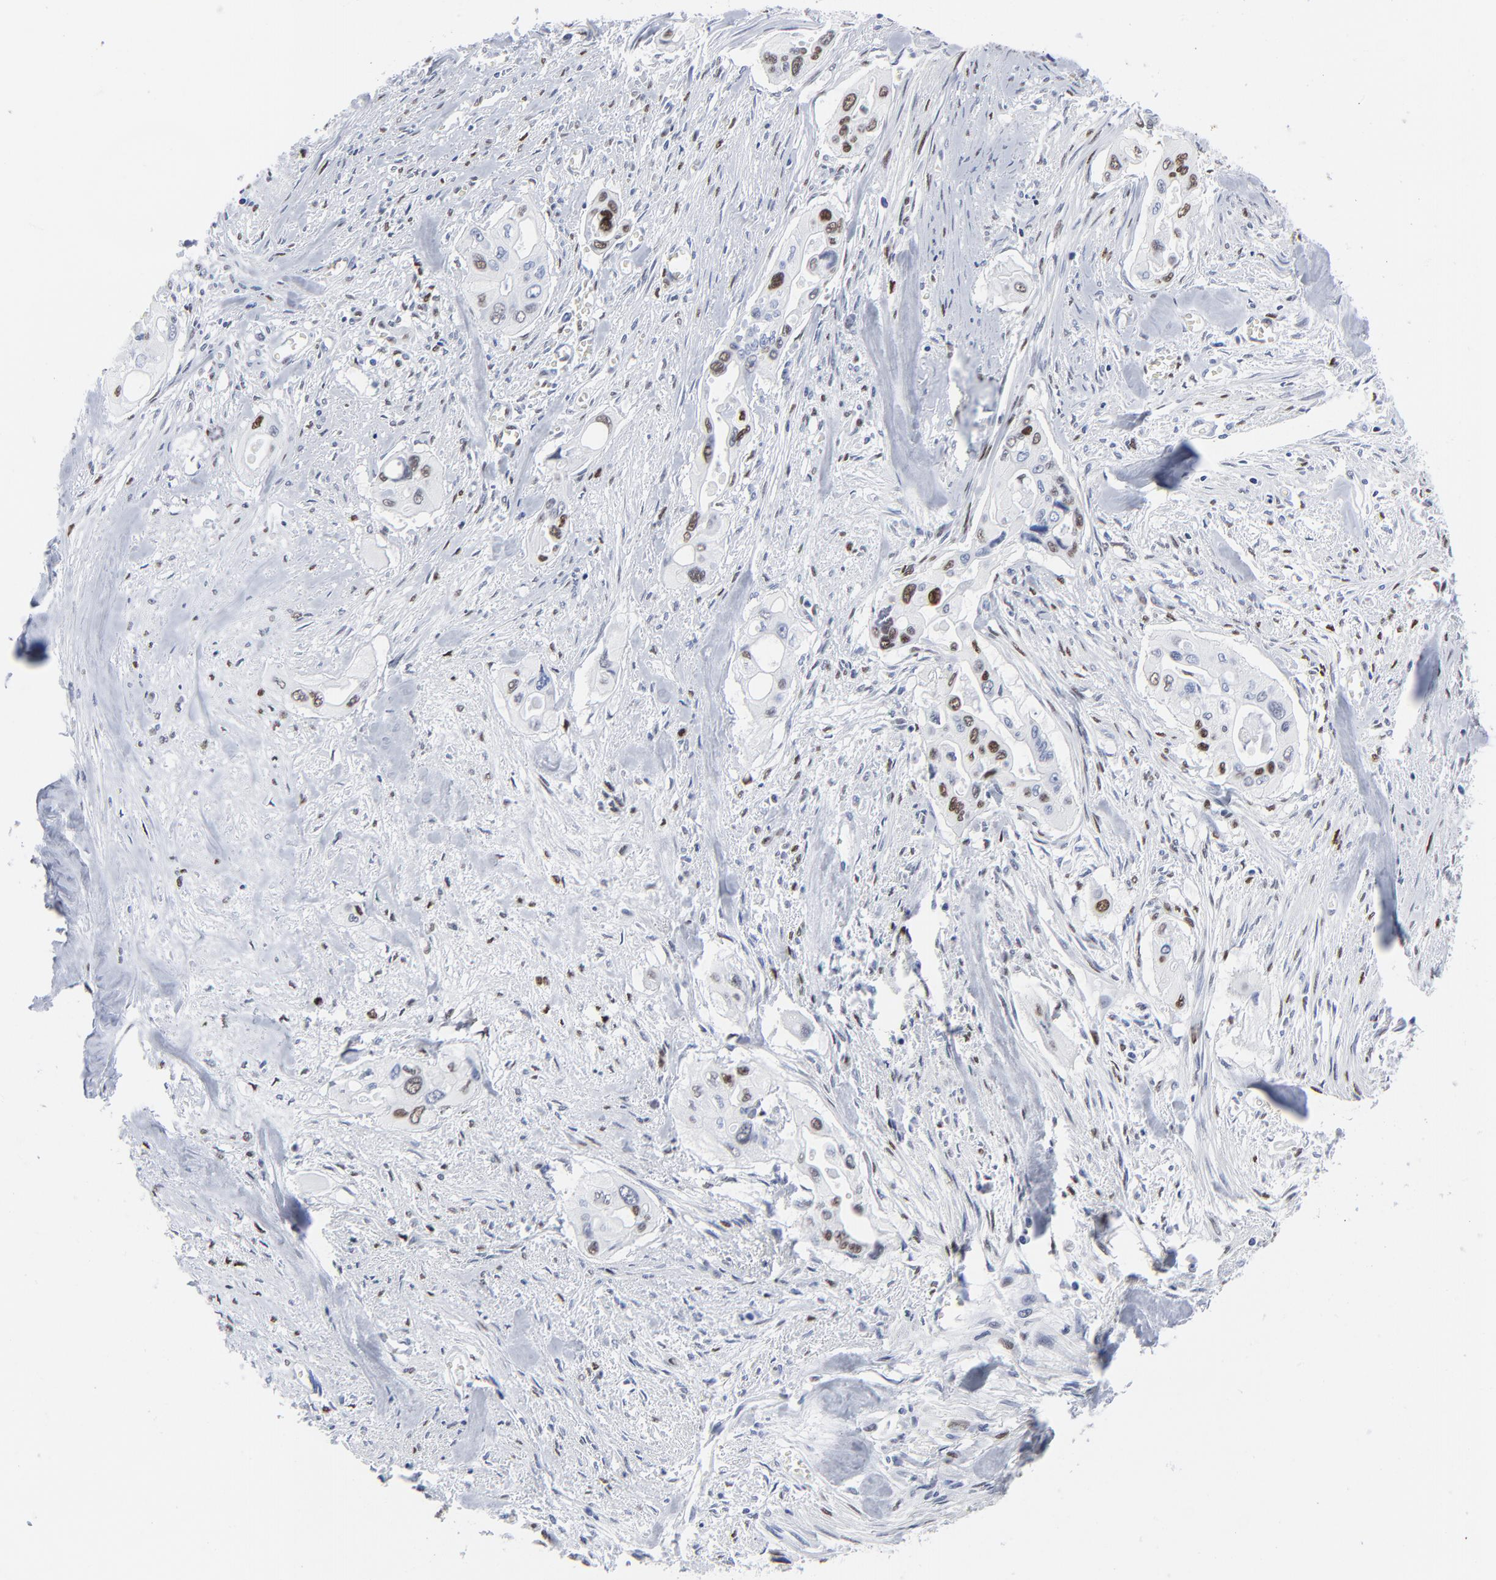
{"staining": {"intensity": "moderate", "quantity": "25%-75%", "location": "nuclear"}, "tissue": "pancreatic cancer", "cell_type": "Tumor cells", "image_type": "cancer", "snomed": [{"axis": "morphology", "description": "Adenocarcinoma, NOS"}, {"axis": "topography", "description": "Pancreas"}], "caption": "About 25%-75% of tumor cells in pancreatic adenocarcinoma exhibit moderate nuclear protein expression as visualized by brown immunohistochemical staining.", "gene": "JUN", "patient": {"sex": "male", "age": 77}}